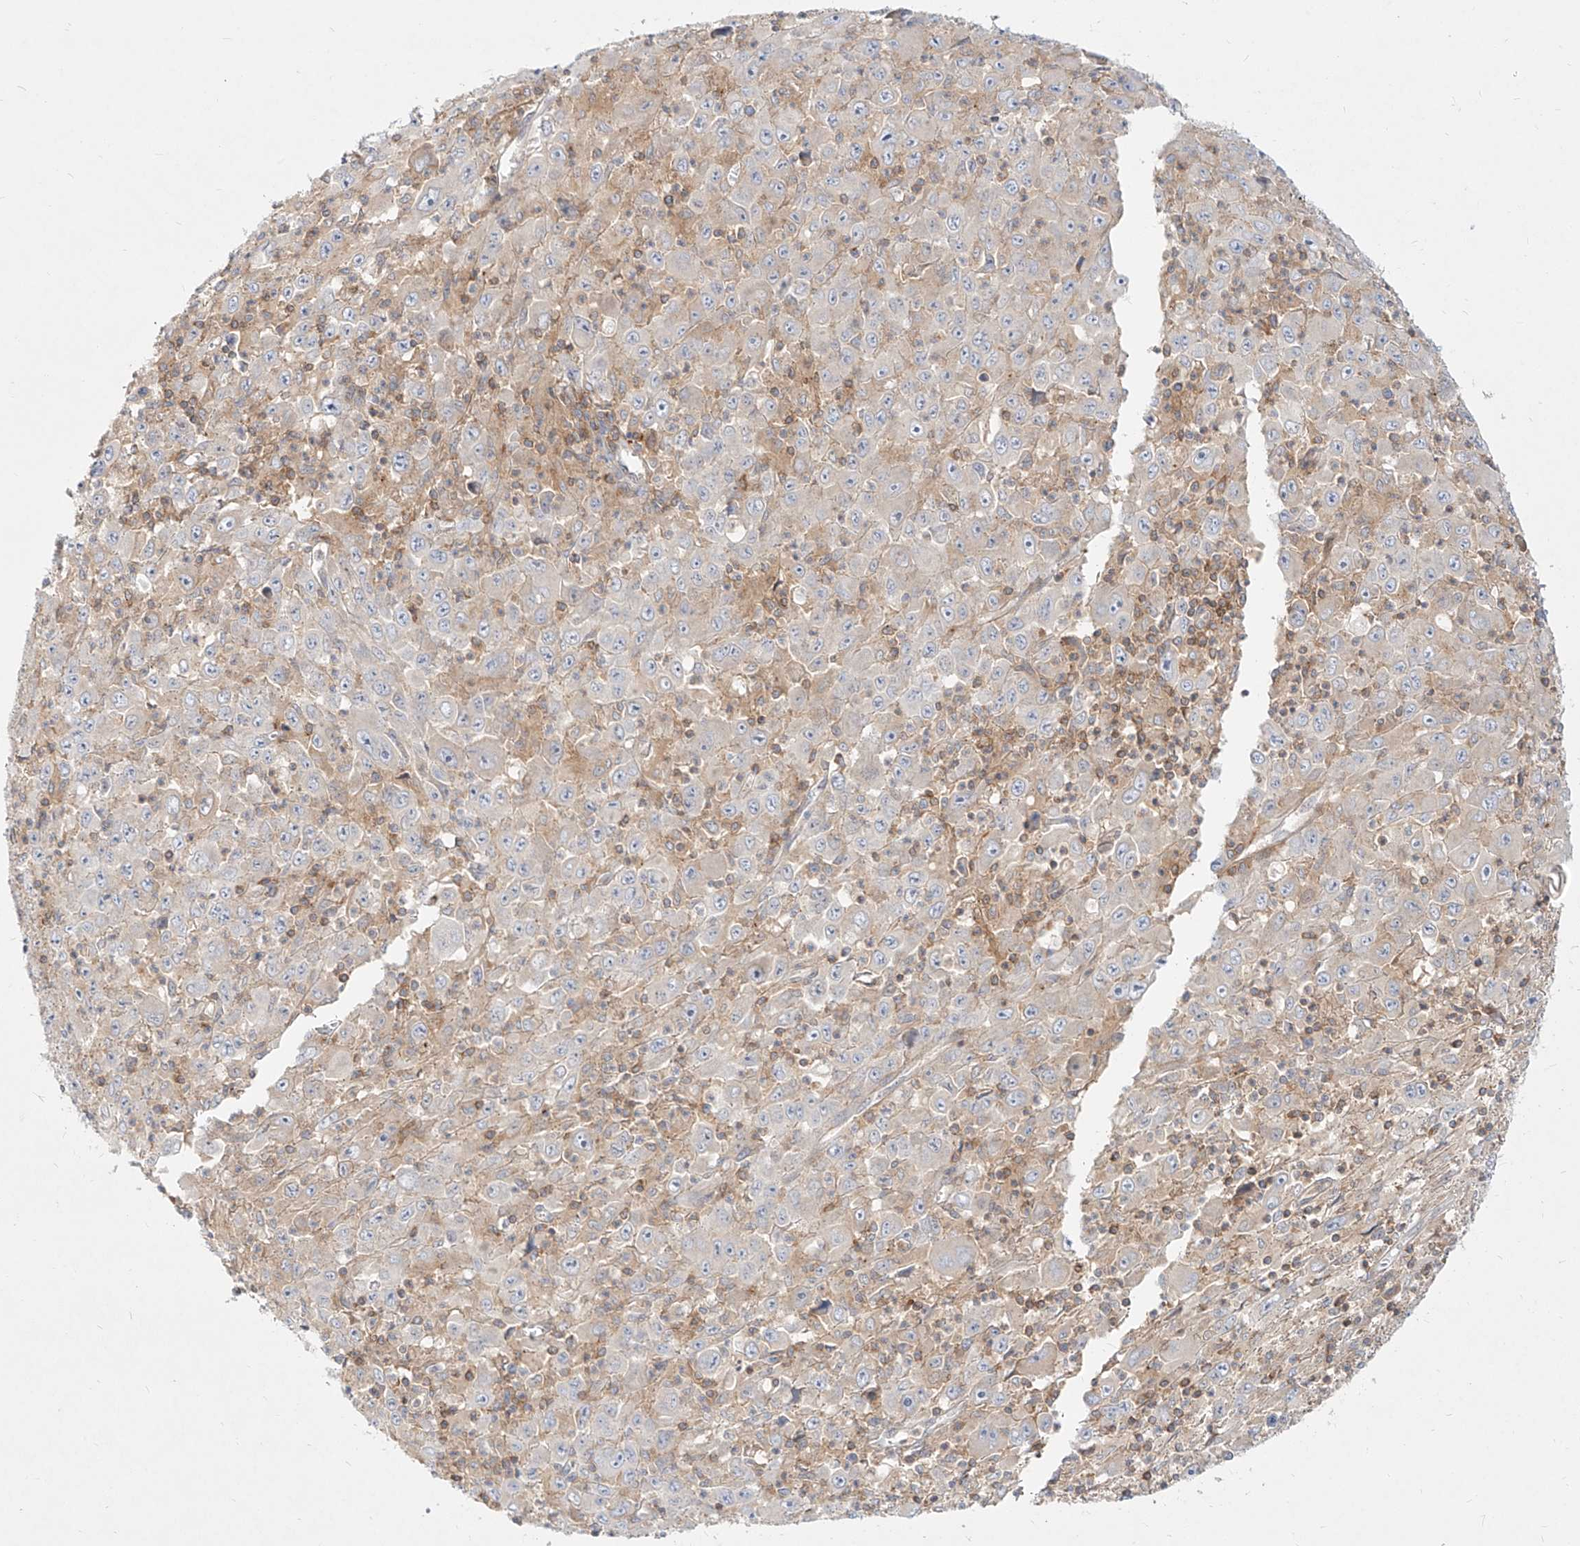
{"staining": {"intensity": "weak", "quantity": "<25%", "location": "cytoplasmic/membranous"}, "tissue": "melanoma", "cell_type": "Tumor cells", "image_type": "cancer", "snomed": [{"axis": "morphology", "description": "Malignant melanoma, Metastatic site"}, {"axis": "topography", "description": "Skin"}], "caption": "DAB (3,3'-diaminobenzidine) immunohistochemical staining of malignant melanoma (metastatic site) reveals no significant staining in tumor cells.", "gene": "SLC2A12", "patient": {"sex": "female", "age": 56}}